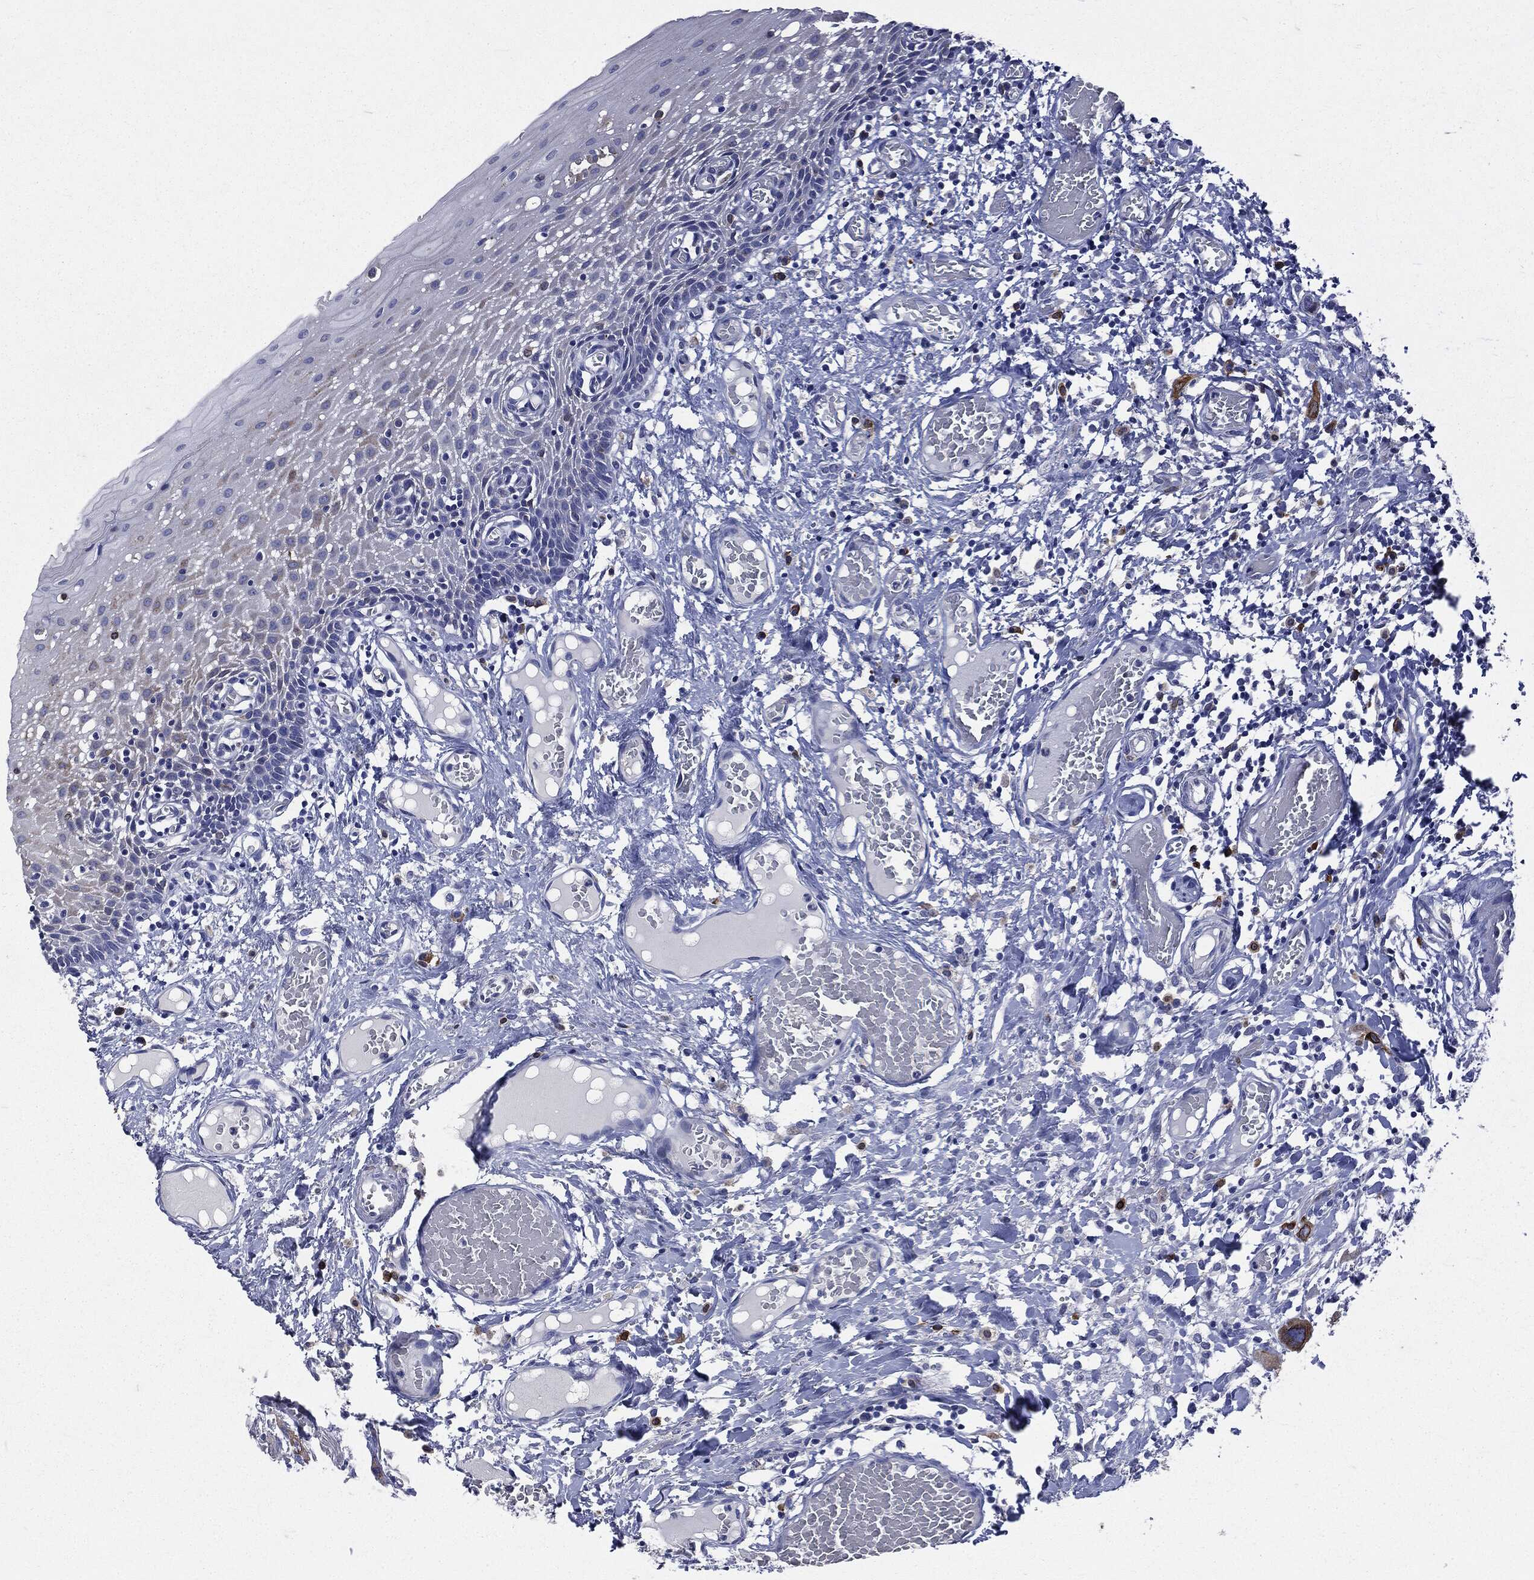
{"staining": {"intensity": "moderate", "quantity": "<25%", "location": "cytoplasmic/membranous"}, "tissue": "oral mucosa", "cell_type": "Squamous epithelial cells", "image_type": "normal", "snomed": [{"axis": "morphology", "description": "Normal tissue, NOS"}, {"axis": "morphology", "description": "Squamous cell carcinoma, NOS"}, {"axis": "topography", "description": "Oral tissue"}, {"axis": "topography", "description": "Head-Neck"}], "caption": "This is a photomicrograph of immunohistochemistry (IHC) staining of normal oral mucosa, which shows moderate positivity in the cytoplasmic/membranous of squamous epithelial cells.", "gene": "PTGS2", "patient": {"sex": "female", "age": 70}}